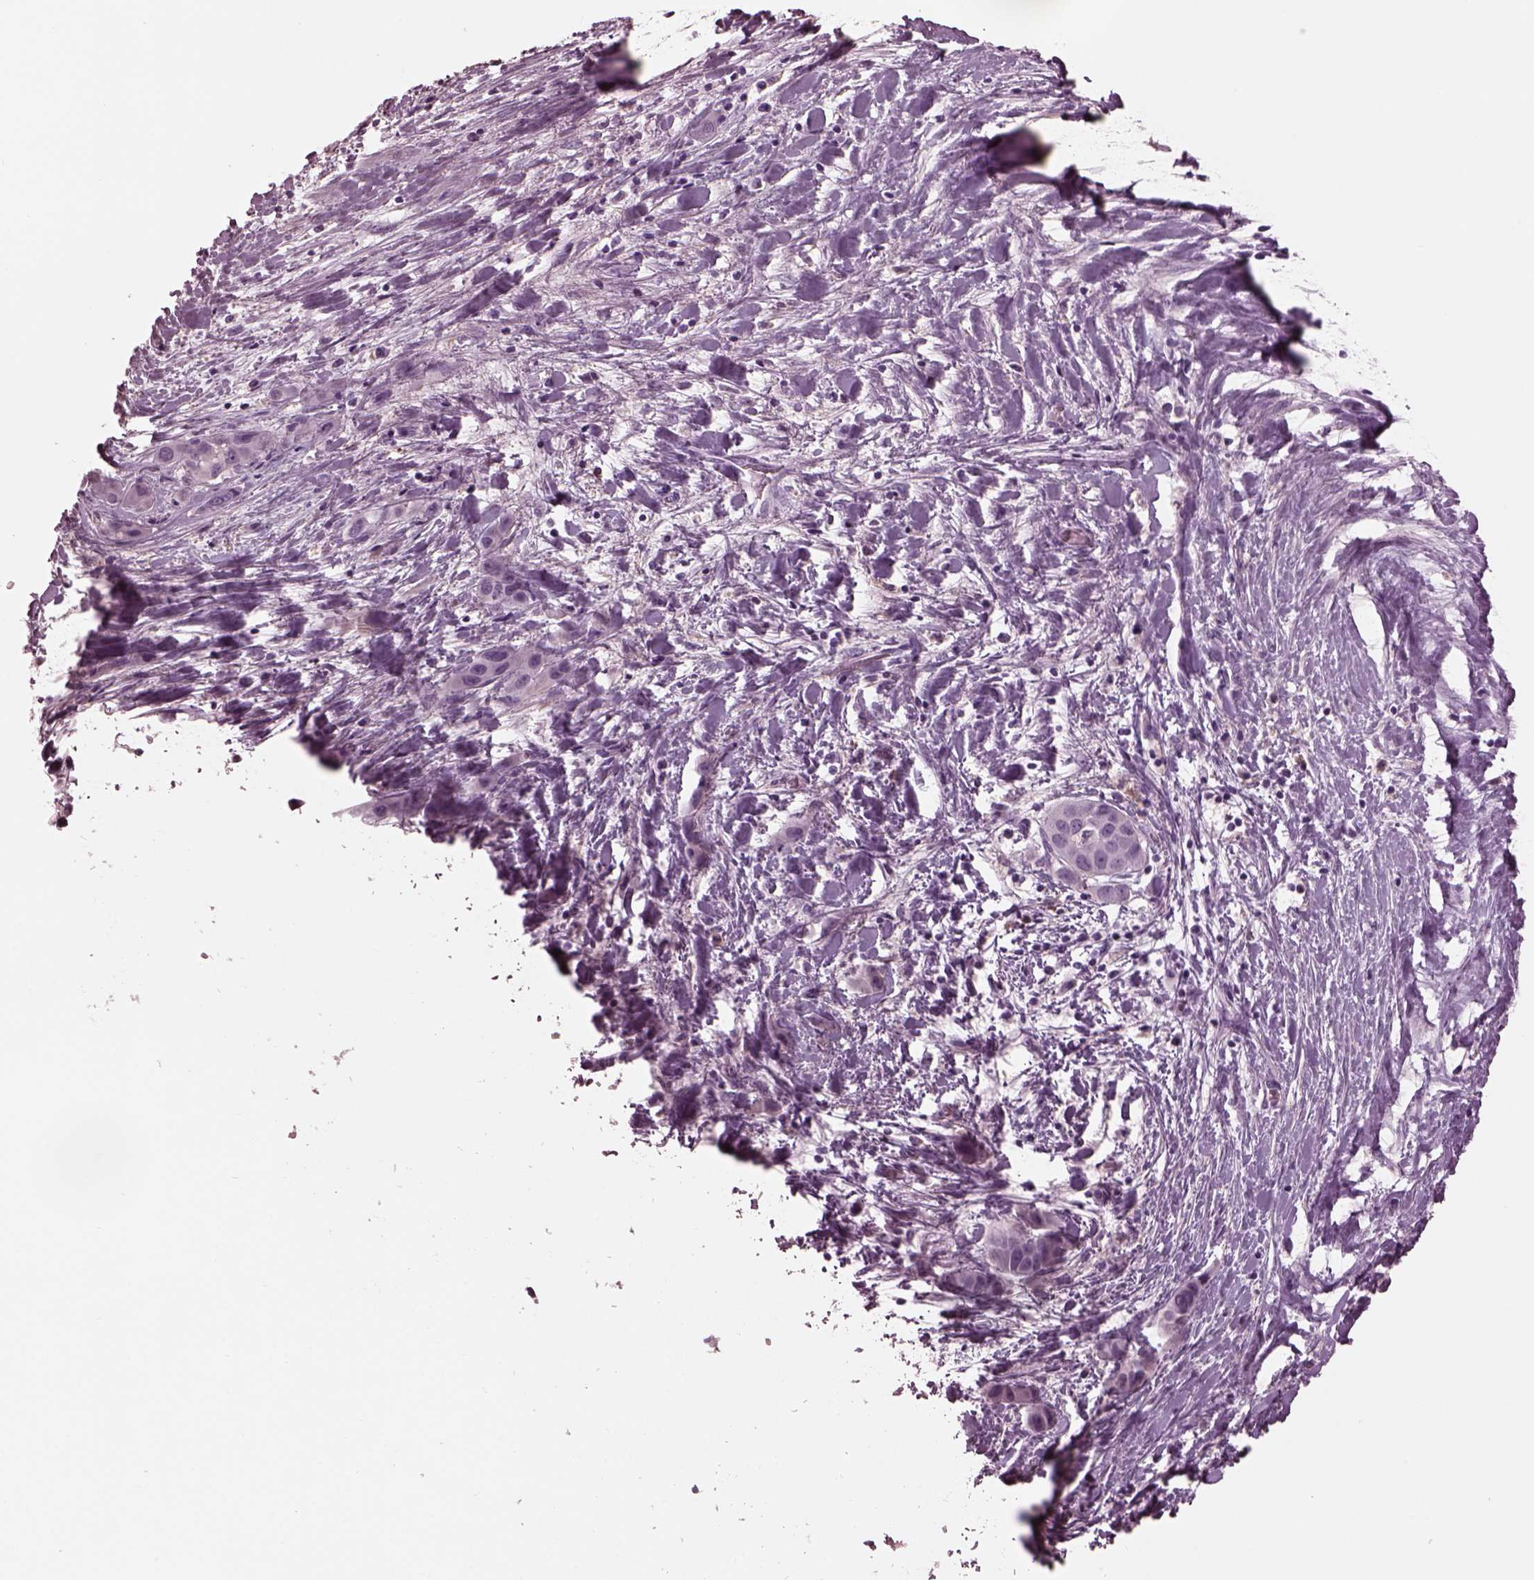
{"staining": {"intensity": "negative", "quantity": "none", "location": "none"}, "tissue": "liver cancer", "cell_type": "Tumor cells", "image_type": "cancer", "snomed": [{"axis": "morphology", "description": "Cholangiocarcinoma"}, {"axis": "topography", "description": "Liver"}], "caption": "IHC histopathology image of neoplastic tissue: human liver cancer (cholangiocarcinoma) stained with DAB (3,3'-diaminobenzidine) demonstrates no significant protein positivity in tumor cells. The staining is performed using DAB brown chromogen with nuclei counter-stained in using hematoxylin.", "gene": "SHTN1", "patient": {"sex": "female", "age": 52}}